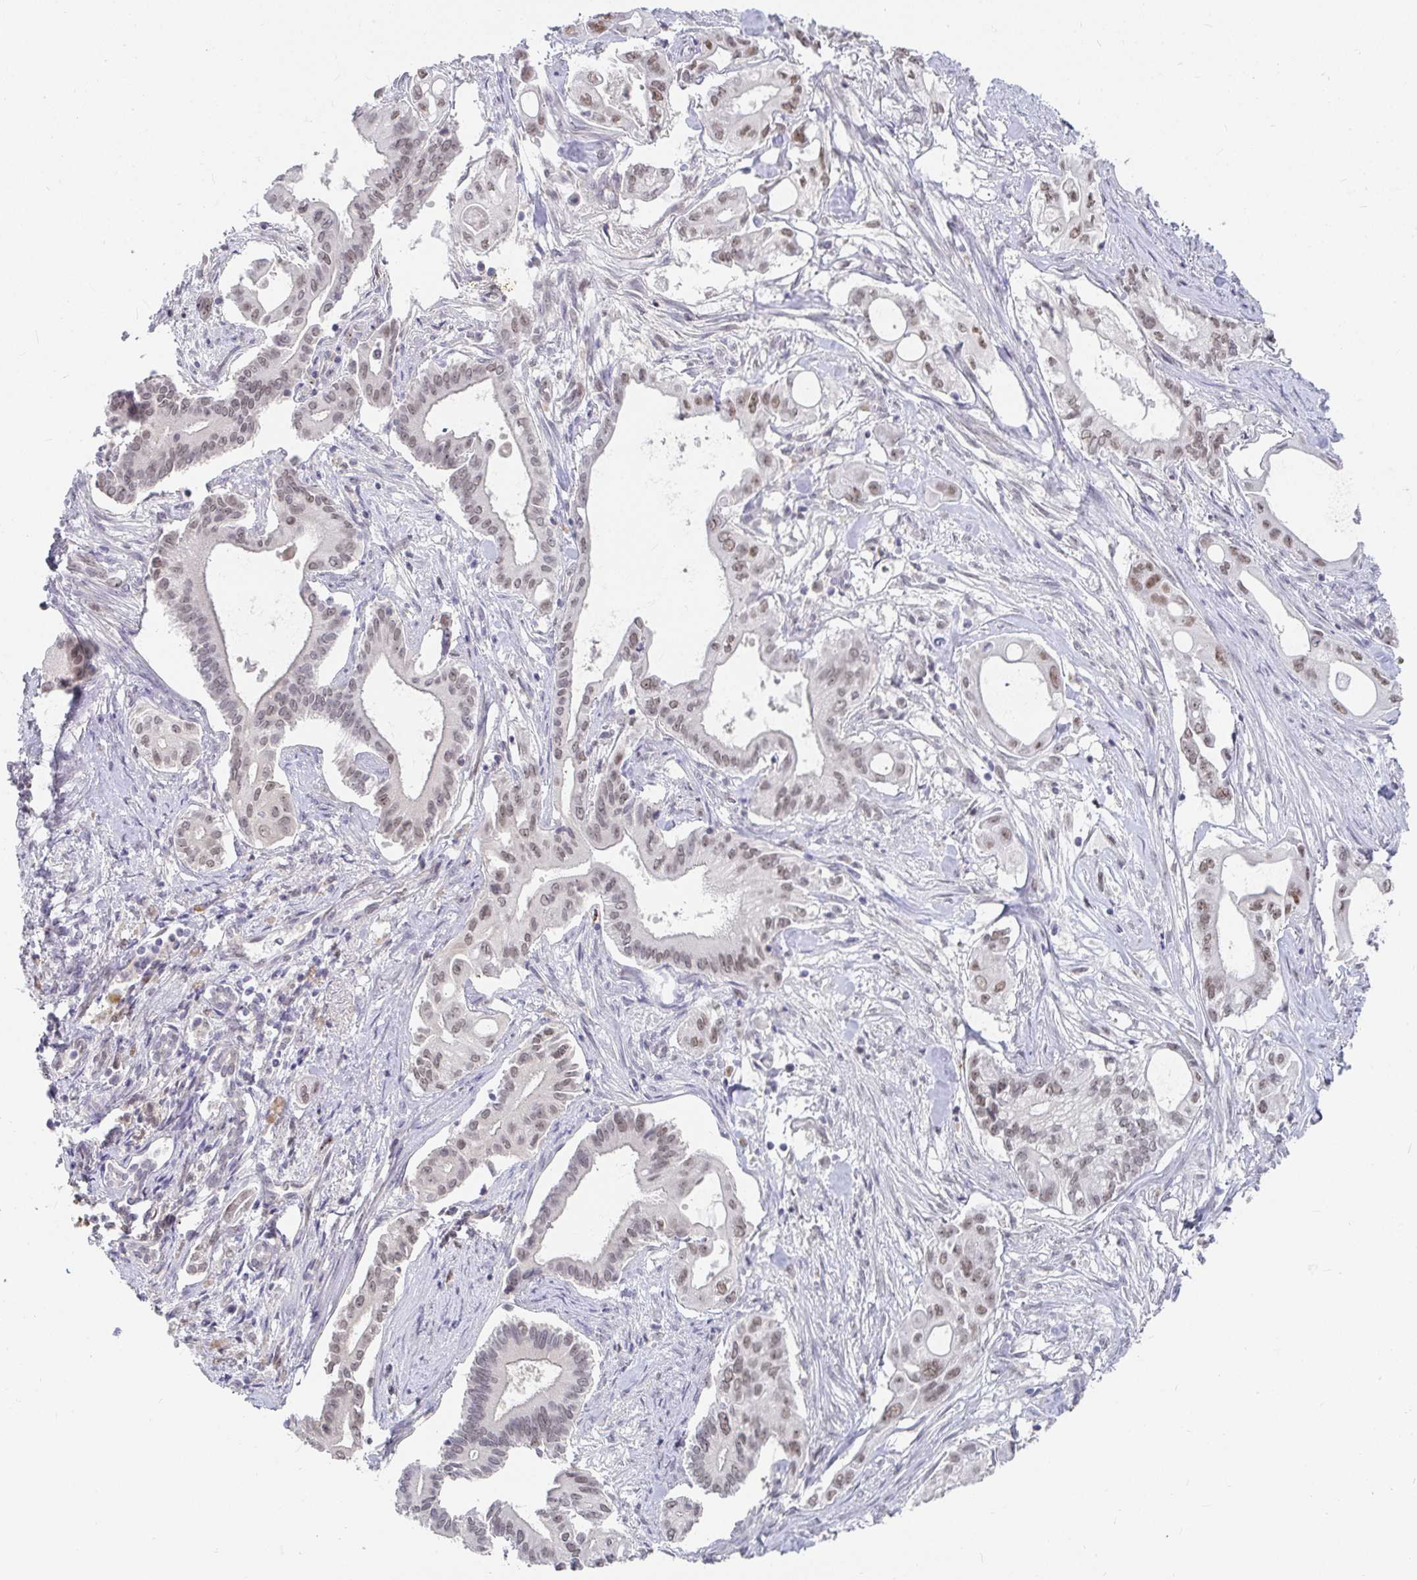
{"staining": {"intensity": "moderate", "quantity": "25%-75%", "location": "nuclear"}, "tissue": "pancreatic cancer", "cell_type": "Tumor cells", "image_type": "cancer", "snomed": [{"axis": "morphology", "description": "Adenocarcinoma, NOS"}, {"axis": "topography", "description": "Pancreas"}], "caption": "Human pancreatic cancer (adenocarcinoma) stained with a brown dye shows moderate nuclear positive staining in approximately 25%-75% of tumor cells.", "gene": "RCOR1", "patient": {"sex": "female", "age": 68}}